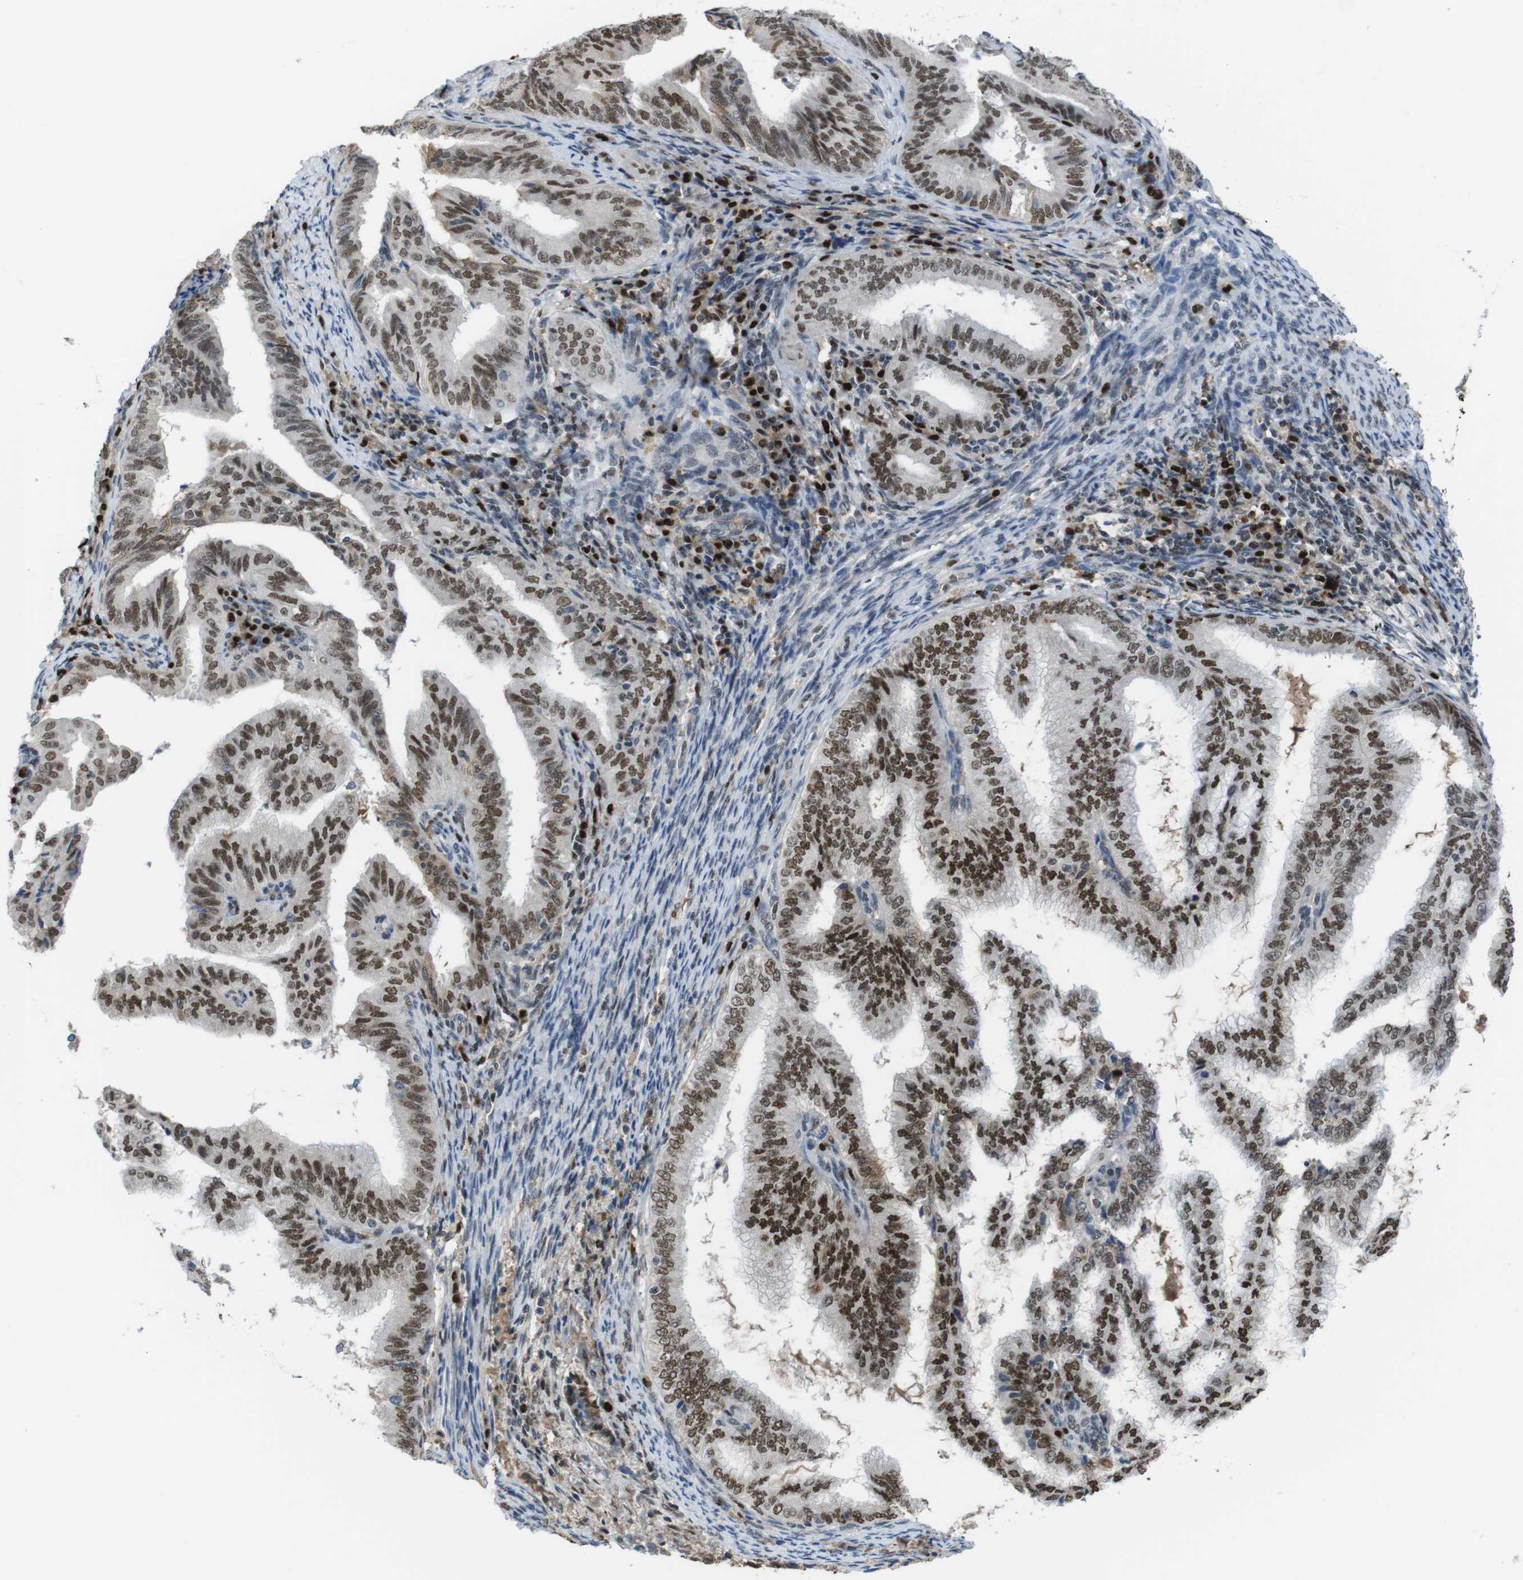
{"staining": {"intensity": "strong", "quantity": ">75%", "location": "nuclear"}, "tissue": "endometrial cancer", "cell_type": "Tumor cells", "image_type": "cancer", "snomed": [{"axis": "morphology", "description": "Adenocarcinoma, NOS"}, {"axis": "topography", "description": "Endometrium"}], "caption": "Protein staining demonstrates strong nuclear expression in about >75% of tumor cells in endometrial adenocarcinoma.", "gene": "SUB1", "patient": {"sex": "female", "age": 58}}